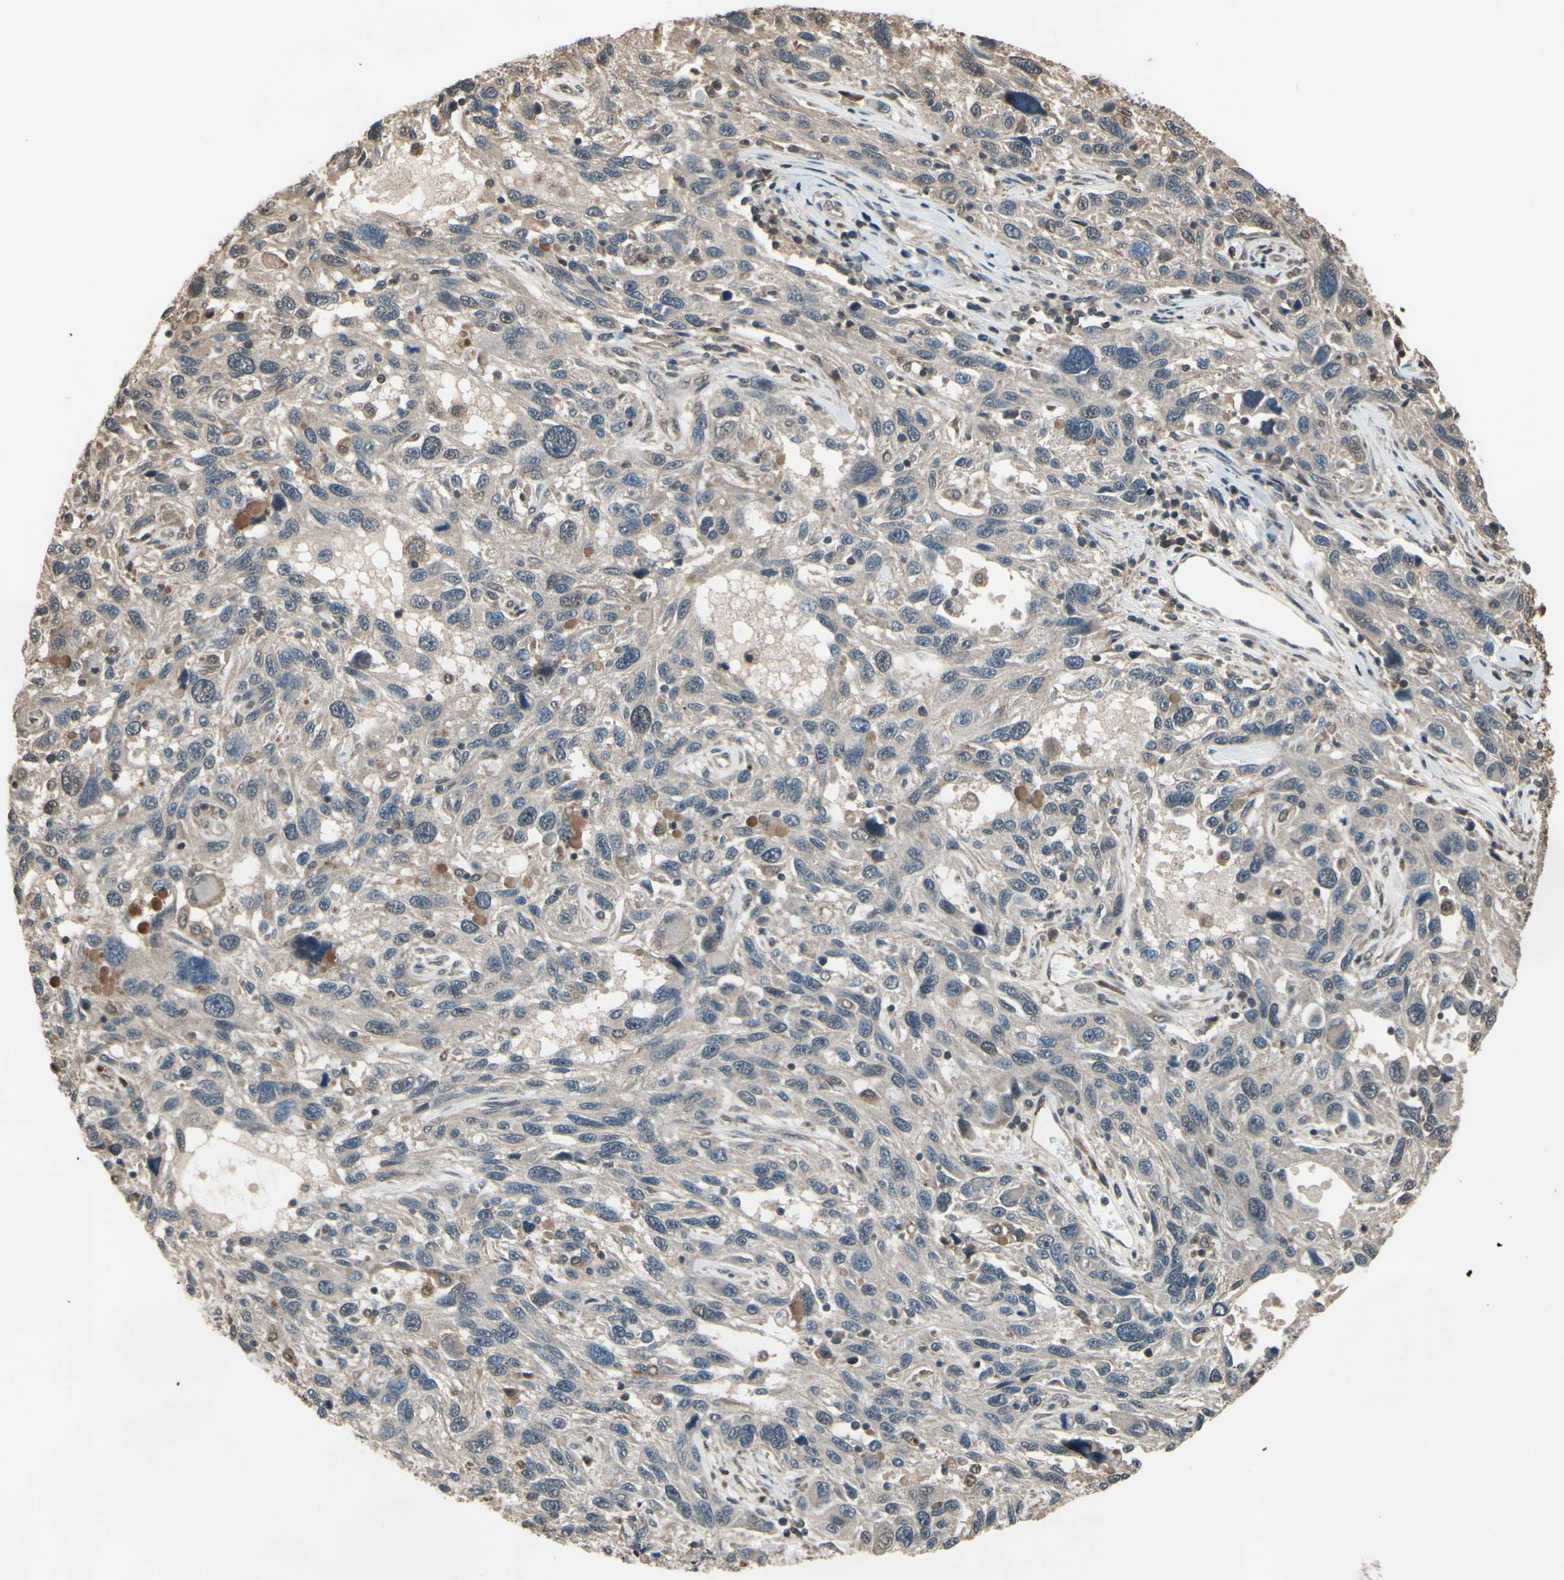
{"staining": {"intensity": "weak", "quantity": "25%-75%", "location": "cytoplasmic/membranous"}, "tissue": "melanoma", "cell_type": "Tumor cells", "image_type": "cancer", "snomed": [{"axis": "morphology", "description": "Malignant melanoma, NOS"}, {"axis": "topography", "description": "Skin"}], "caption": "Protein expression analysis of melanoma shows weak cytoplasmic/membranous positivity in approximately 25%-75% of tumor cells.", "gene": "PNPLA7", "patient": {"sex": "male", "age": 53}}